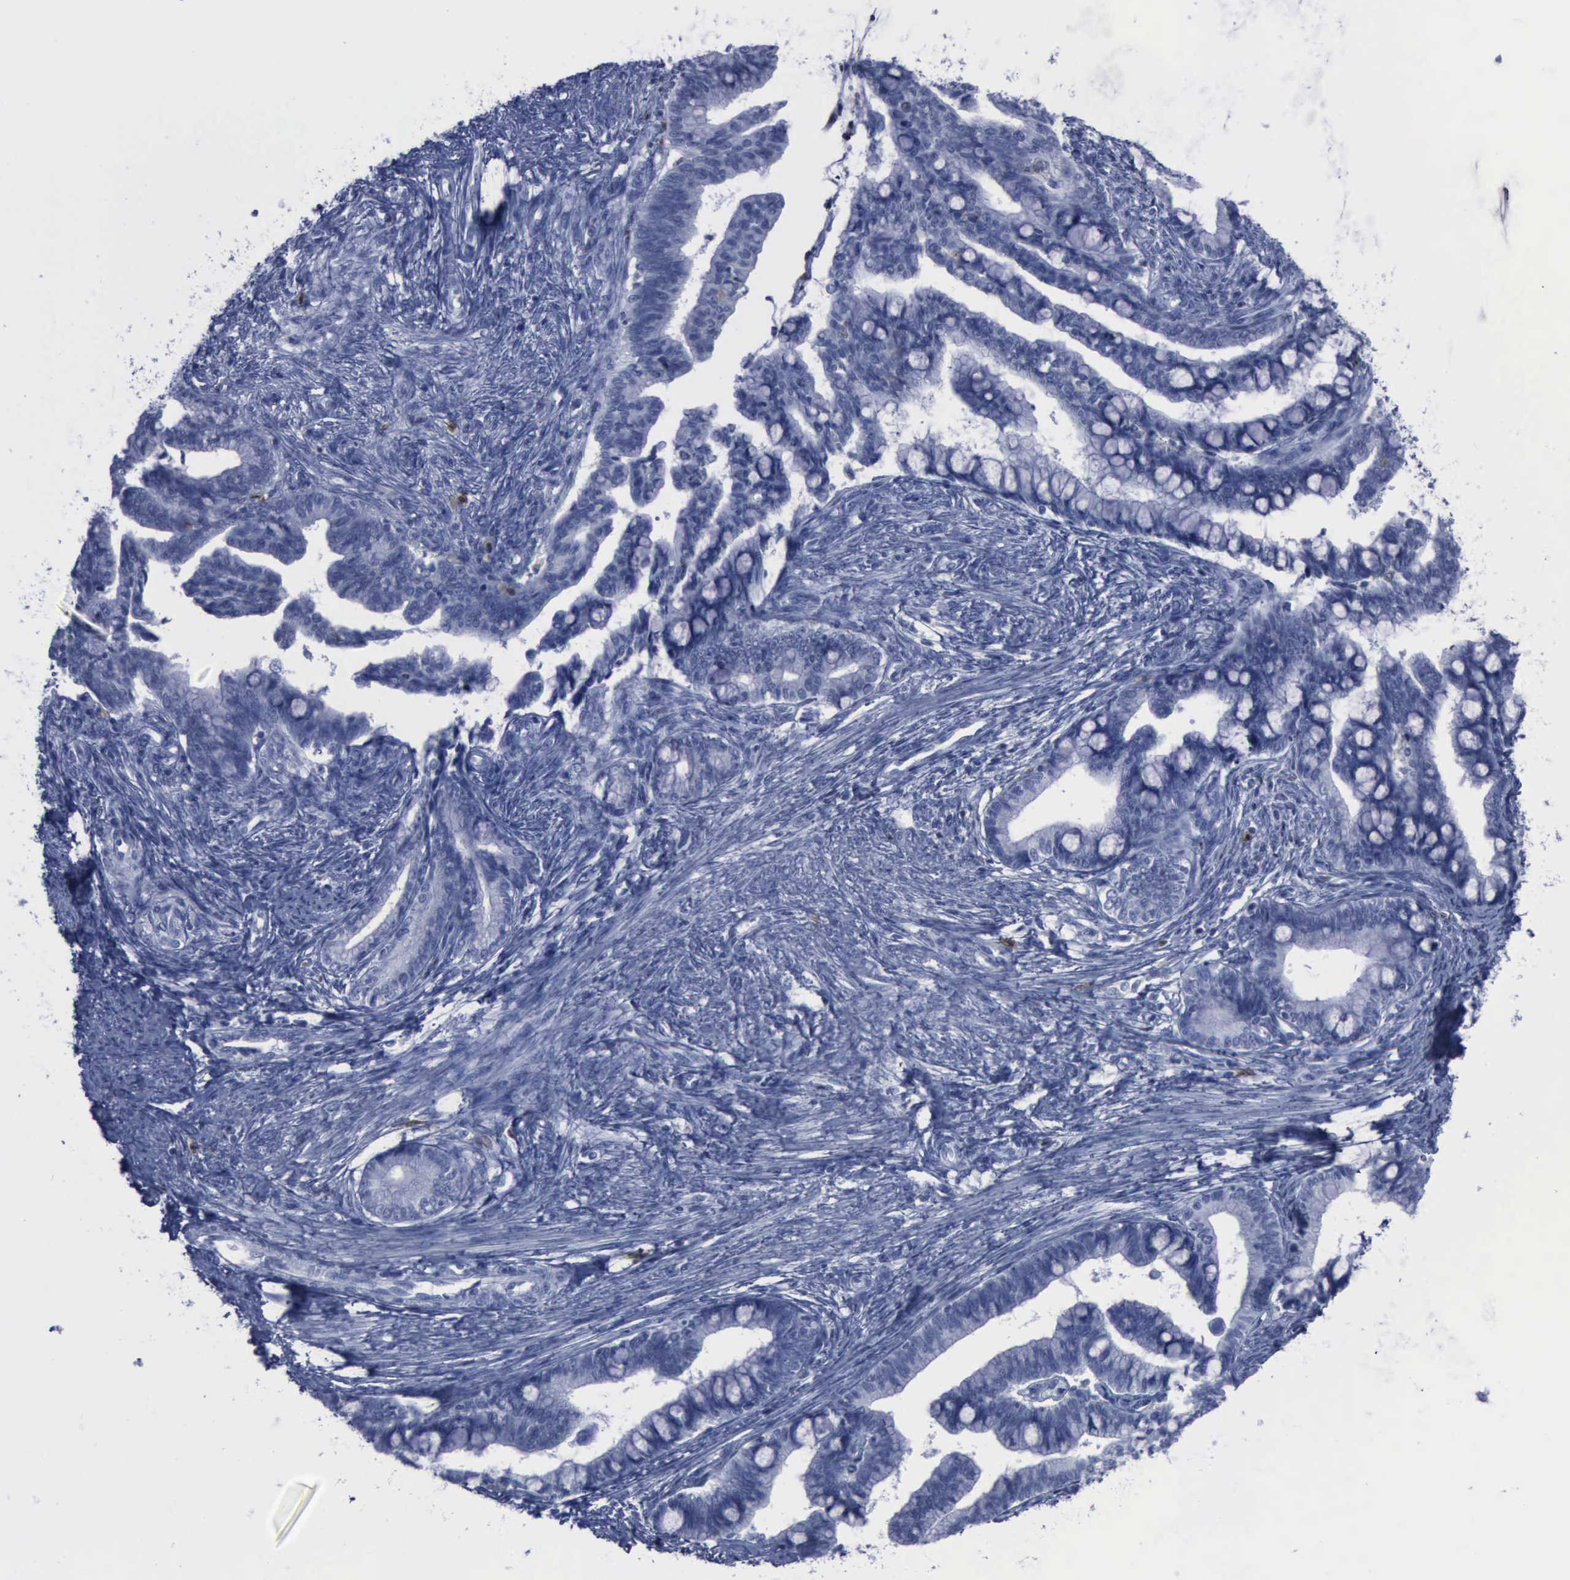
{"staining": {"intensity": "negative", "quantity": "none", "location": "none"}, "tissue": "cervical cancer", "cell_type": "Tumor cells", "image_type": "cancer", "snomed": [{"axis": "morphology", "description": "Adenocarcinoma, NOS"}, {"axis": "topography", "description": "Cervix"}], "caption": "Tumor cells are negative for protein expression in human adenocarcinoma (cervical). (DAB (3,3'-diaminobenzidine) immunohistochemistry, high magnification).", "gene": "CSTA", "patient": {"sex": "female", "age": 36}}